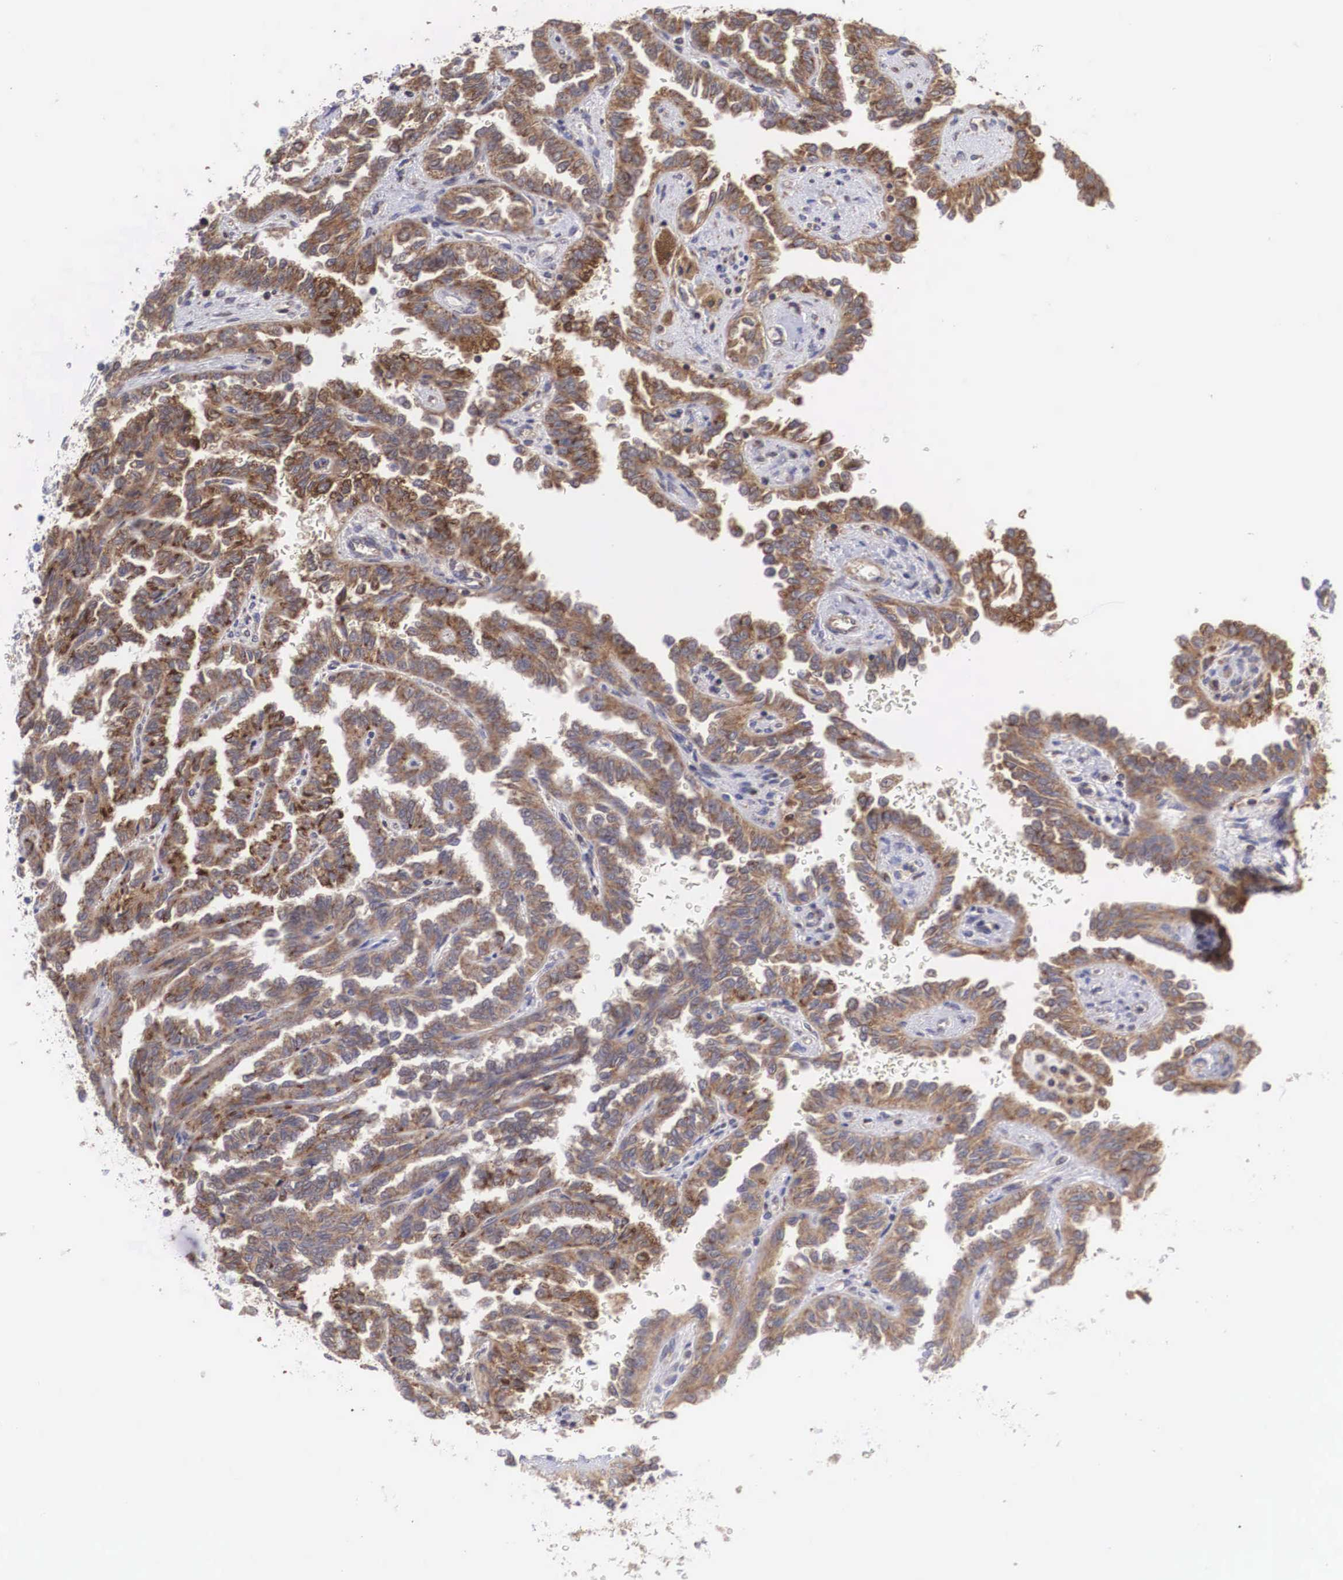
{"staining": {"intensity": "moderate", "quantity": ">75%", "location": "cytoplasmic/membranous"}, "tissue": "renal cancer", "cell_type": "Tumor cells", "image_type": "cancer", "snomed": [{"axis": "morphology", "description": "Inflammation, NOS"}, {"axis": "morphology", "description": "Adenocarcinoma, NOS"}, {"axis": "topography", "description": "Kidney"}], "caption": "Protein positivity by IHC shows moderate cytoplasmic/membranous expression in approximately >75% of tumor cells in adenocarcinoma (renal).", "gene": "DHRS1", "patient": {"sex": "male", "age": 68}}